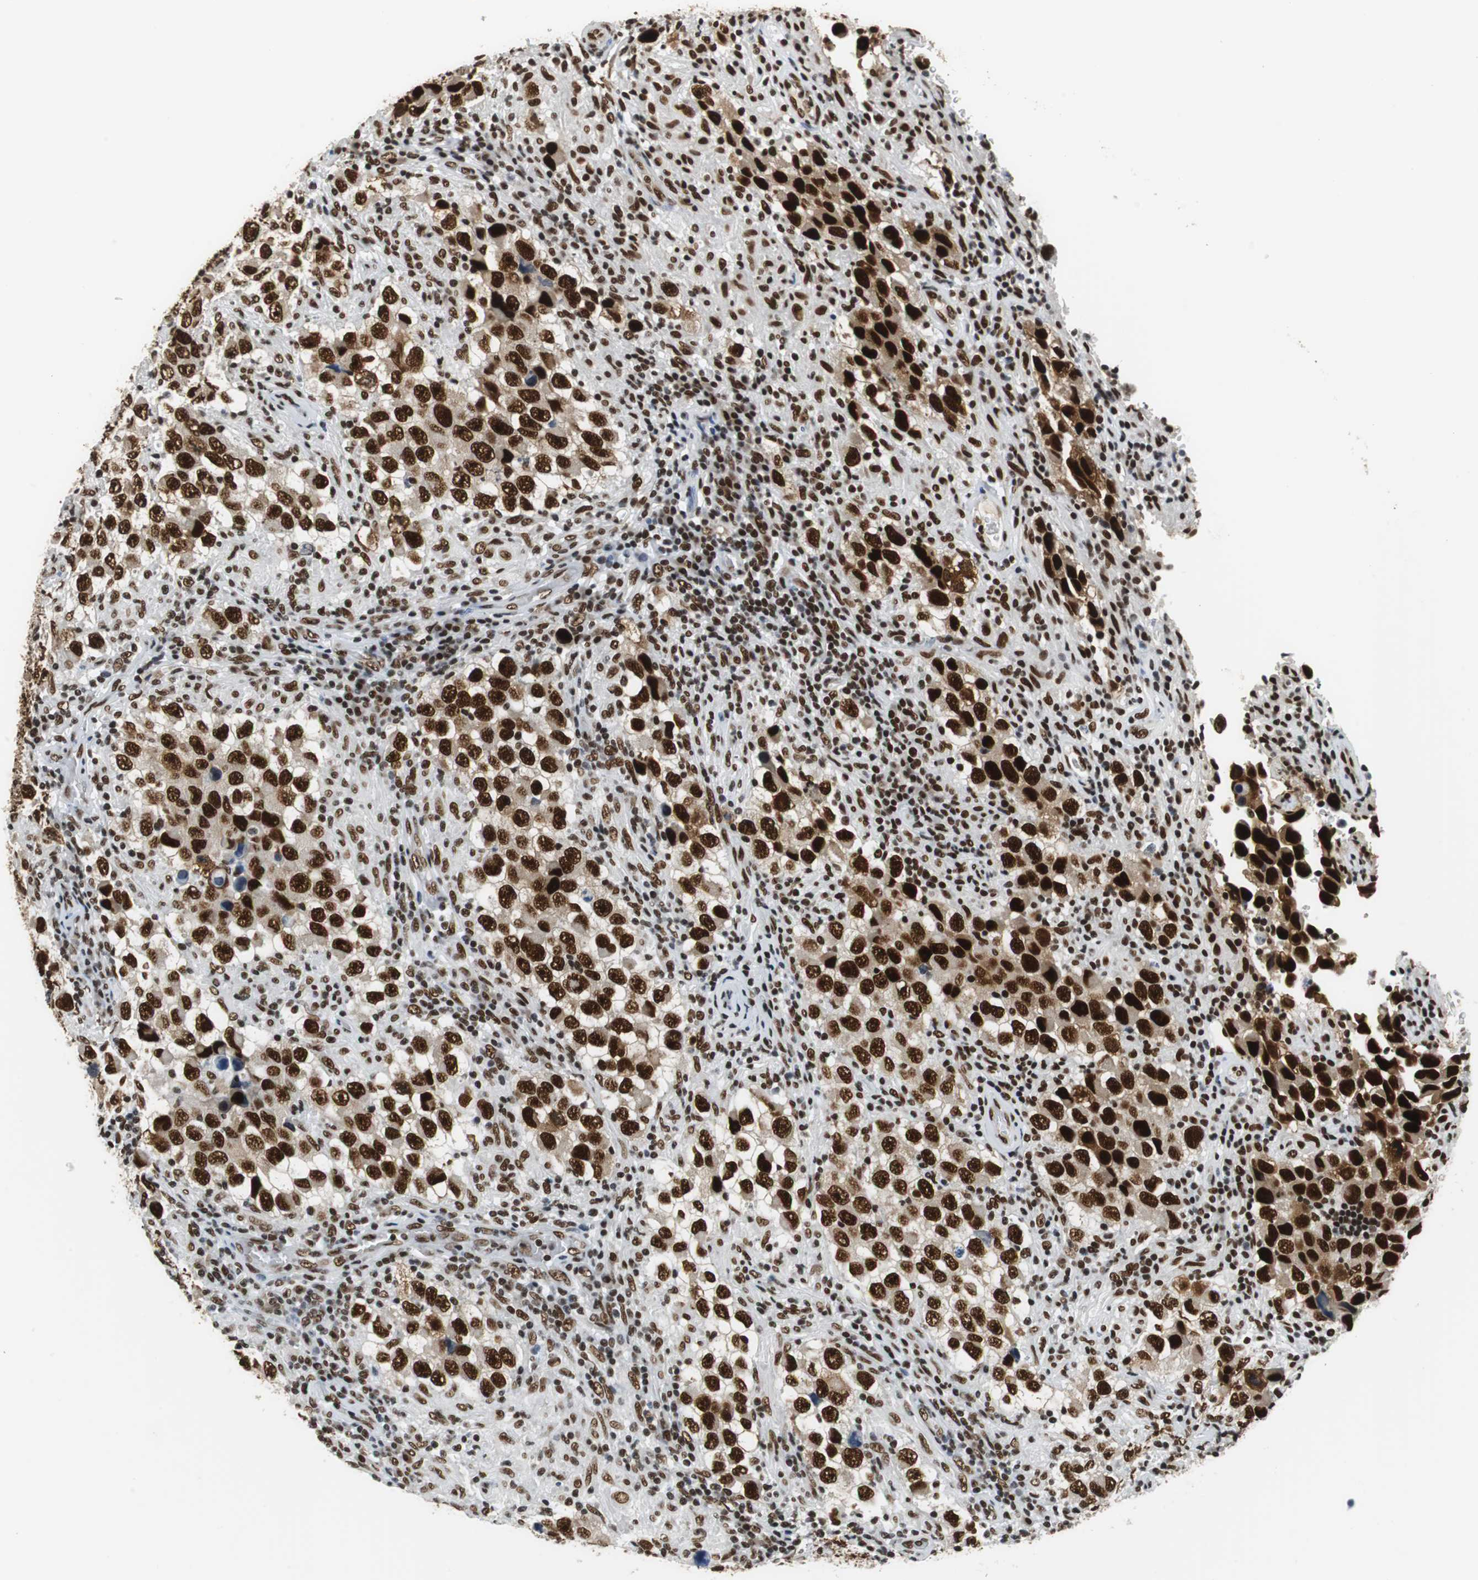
{"staining": {"intensity": "strong", "quantity": ">75%", "location": "cytoplasmic/membranous,nuclear"}, "tissue": "testis cancer", "cell_type": "Tumor cells", "image_type": "cancer", "snomed": [{"axis": "morphology", "description": "Carcinoma, Embryonal, NOS"}, {"axis": "topography", "description": "Testis"}], "caption": "Immunohistochemistry (IHC) micrograph of neoplastic tissue: testis cancer (embryonal carcinoma) stained using IHC exhibits high levels of strong protein expression localized specifically in the cytoplasmic/membranous and nuclear of tumor cells, appearing as a cytoplasmic/membranous and nuclear brown color.", "gene": "PRKDC", "patient": {"sex": "male", "age": 21}}